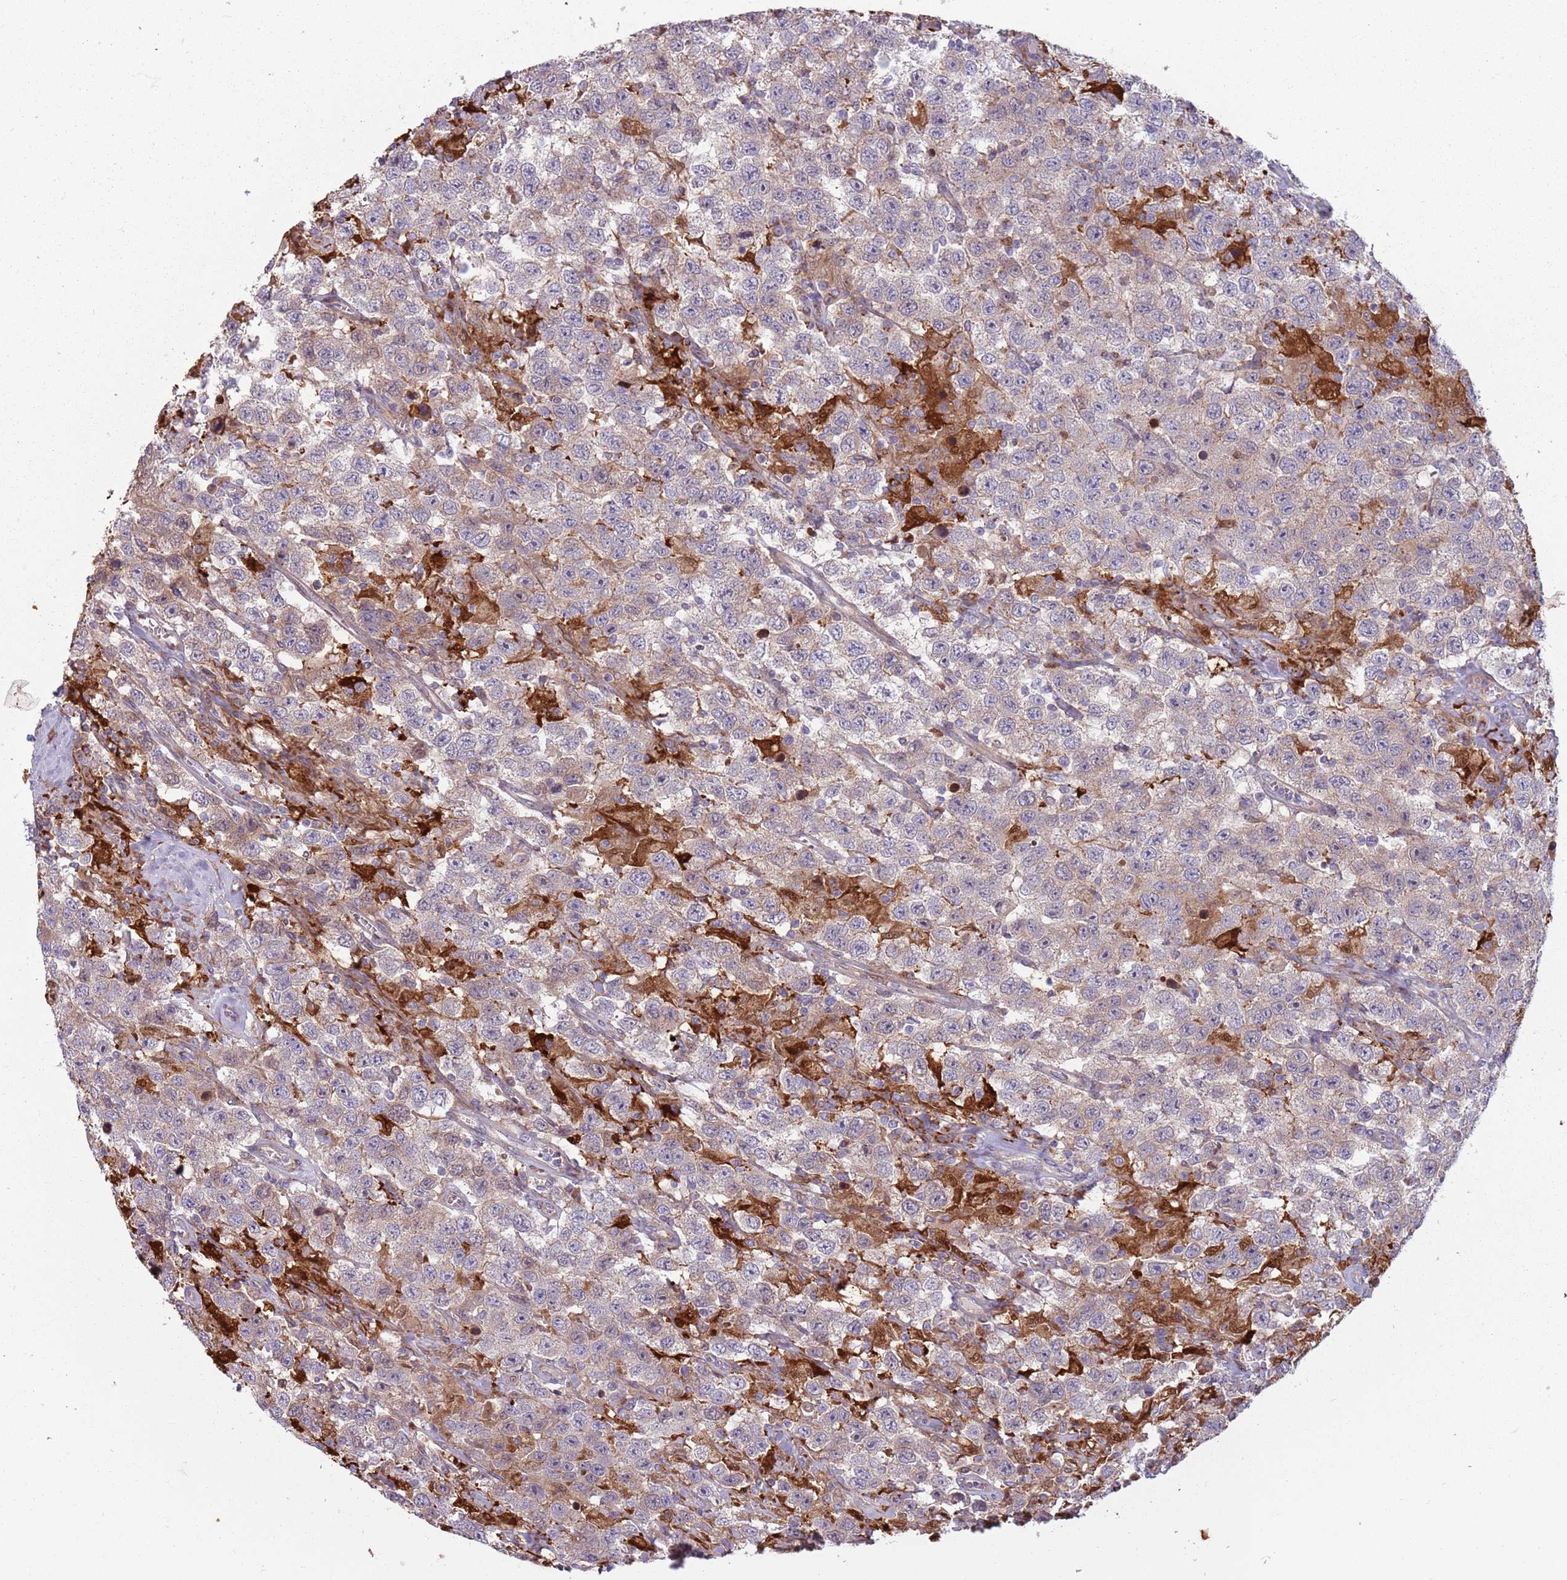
{"staining": {"intensity": "weak", "quantity": "<25%", "location": "cytoplasmic/membranous"}, "tissue": "testis cancer", "cell_type": "Tumor cells", "image_type": "cancer", "snomed": [{"axis": "morphology", "description": "Seminoma, NOS"}, {"axis": "topography", "description": "Testis"}], "caption": "A photomicrograph of human testis seminoma is negative for staining in tumor cells.", "gene": "CCDC150", "patient": {"sex": "male", "age": 41}}